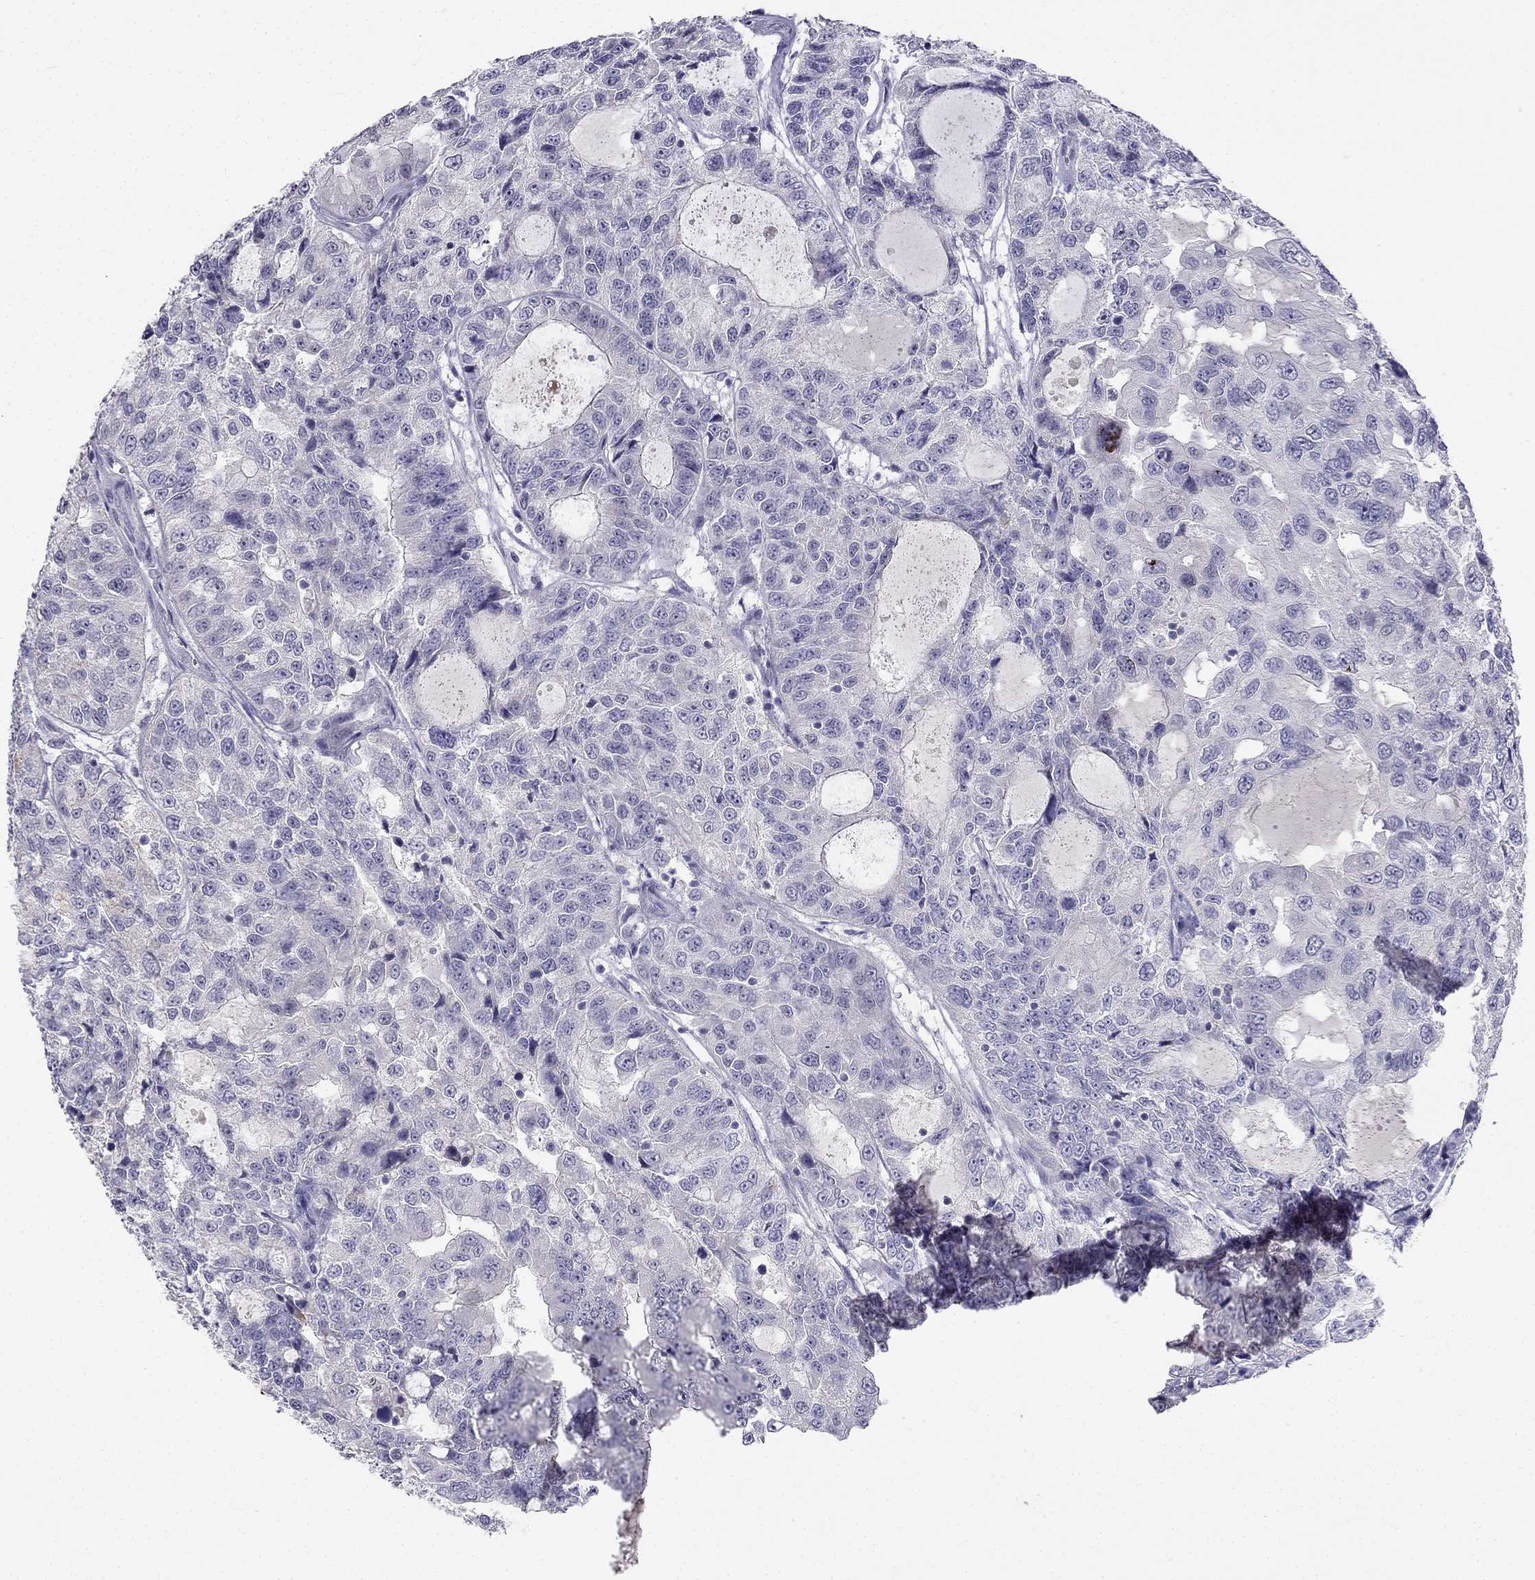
{"staining": {"intensity": "negative", "quantity": "none", "location": "none"}, "tissue": "urothelial cancer", "cell_type": "Tumor cells", "image_type": "cancer", "snomed": [{"axis": "morphology", "description": "Urothelial carcinoma, NOS"}, {"axis": "morphology", "description": "Urothelial carcinoma, High grade"}, {"axis": "topography", "description": "Urinary bladder"}], "caption": "IHC image of urothelial cancer stained for a protein (brown), which reveals no positivity in tumor cells.", "gene": "C16orf89", "patient": {"sex": "female", "age": 73}}